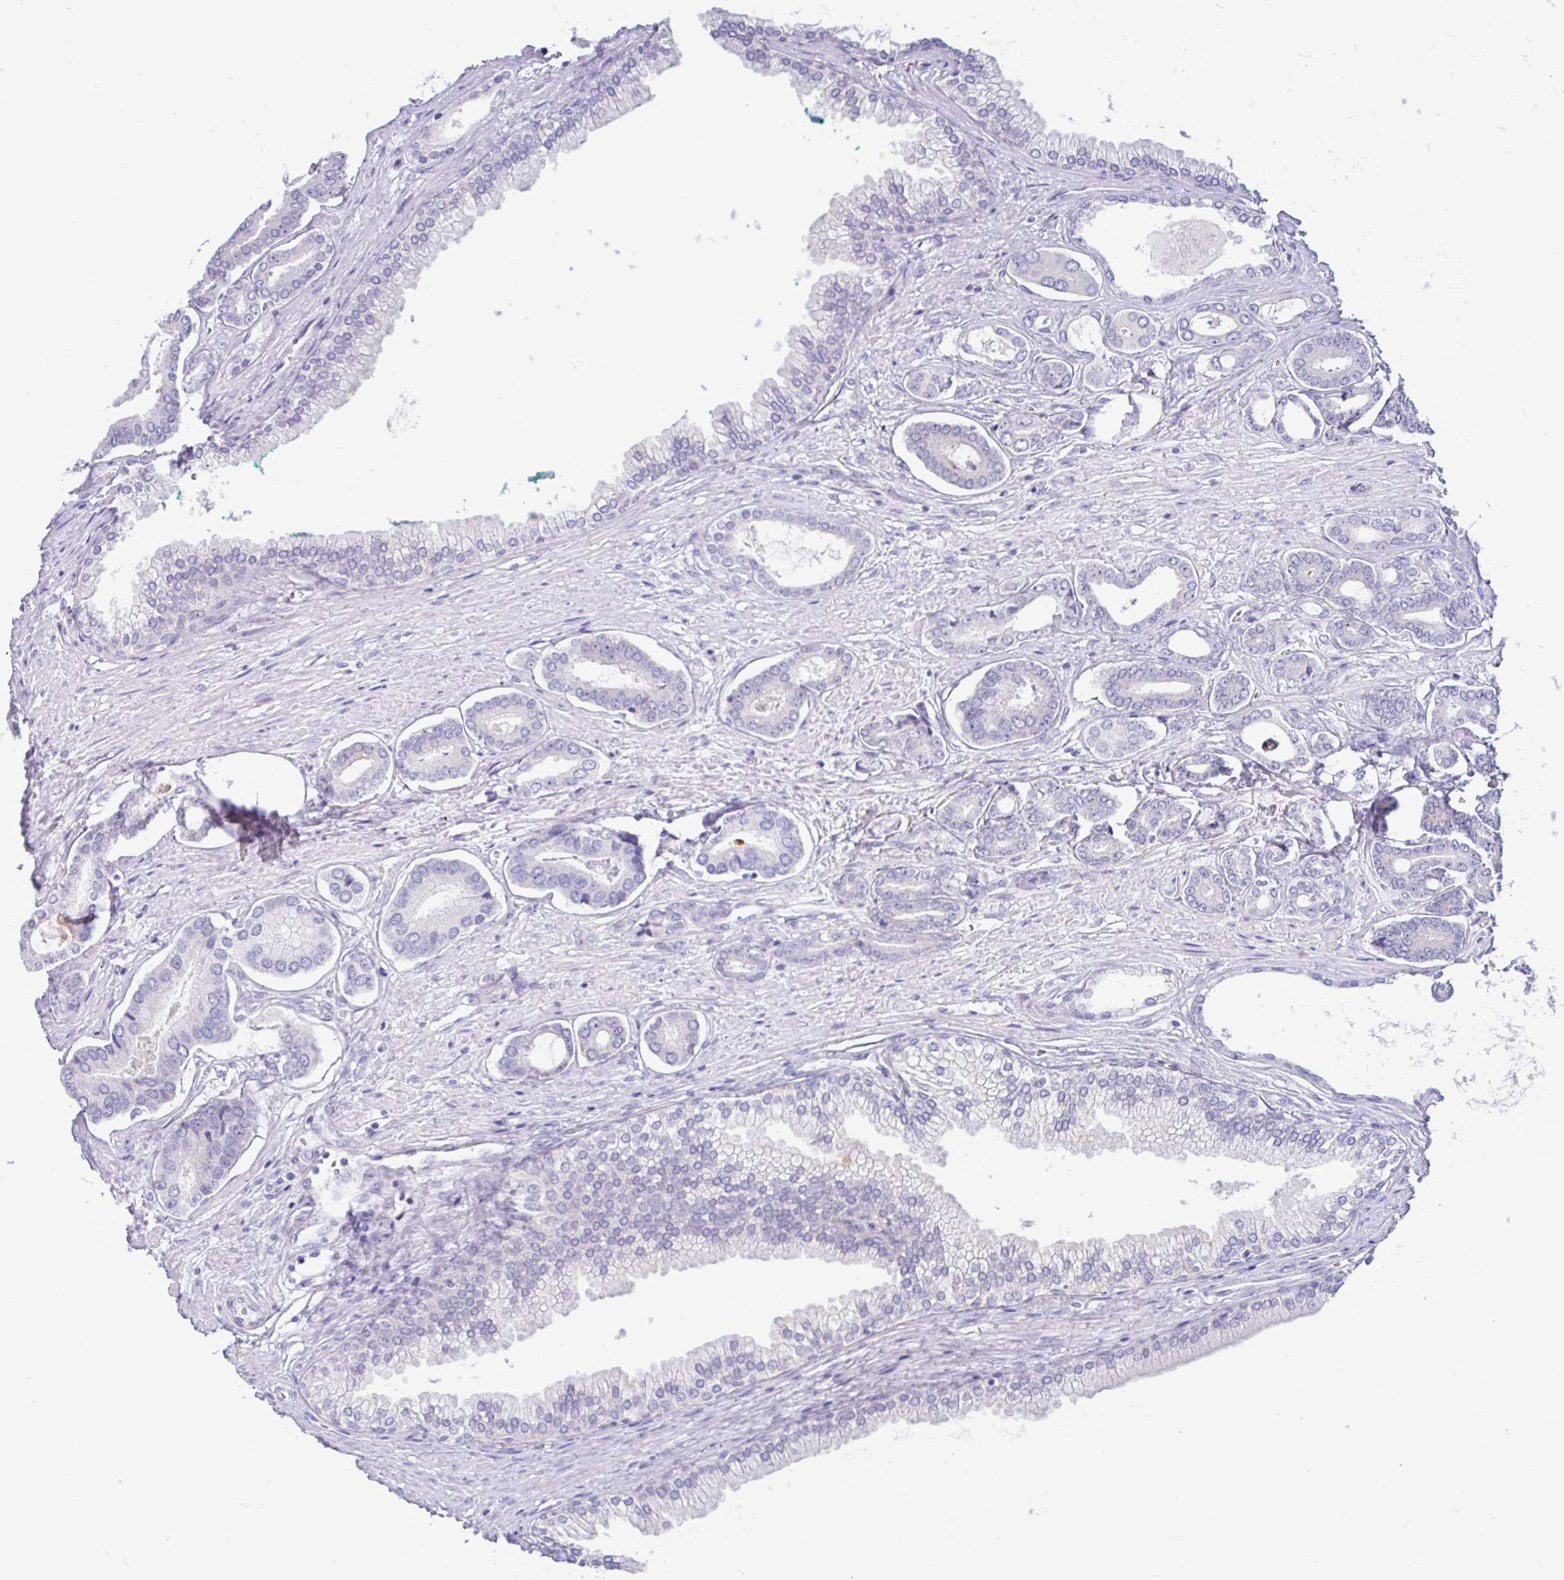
{"staining": {"intensity": "negative", "quantity": "none", "location": "none"}, "tissue": "prostate cancer", "cell_type": "Tumor cells", "image_type": "cancer", "snomed": [{"axis": "morphology", "description": "Adenocarcinoma, NOS"}, {"axis": "topography", "description": "Prostate and seminal vesicle, NOS"}], "caption": "High power microscopy image of an IHC histopathology image of prostate cancer, revealing no significant expression in tumor cells.", "gene": "KIAA2013", "patient": {"sex": "male", "age": 76}}